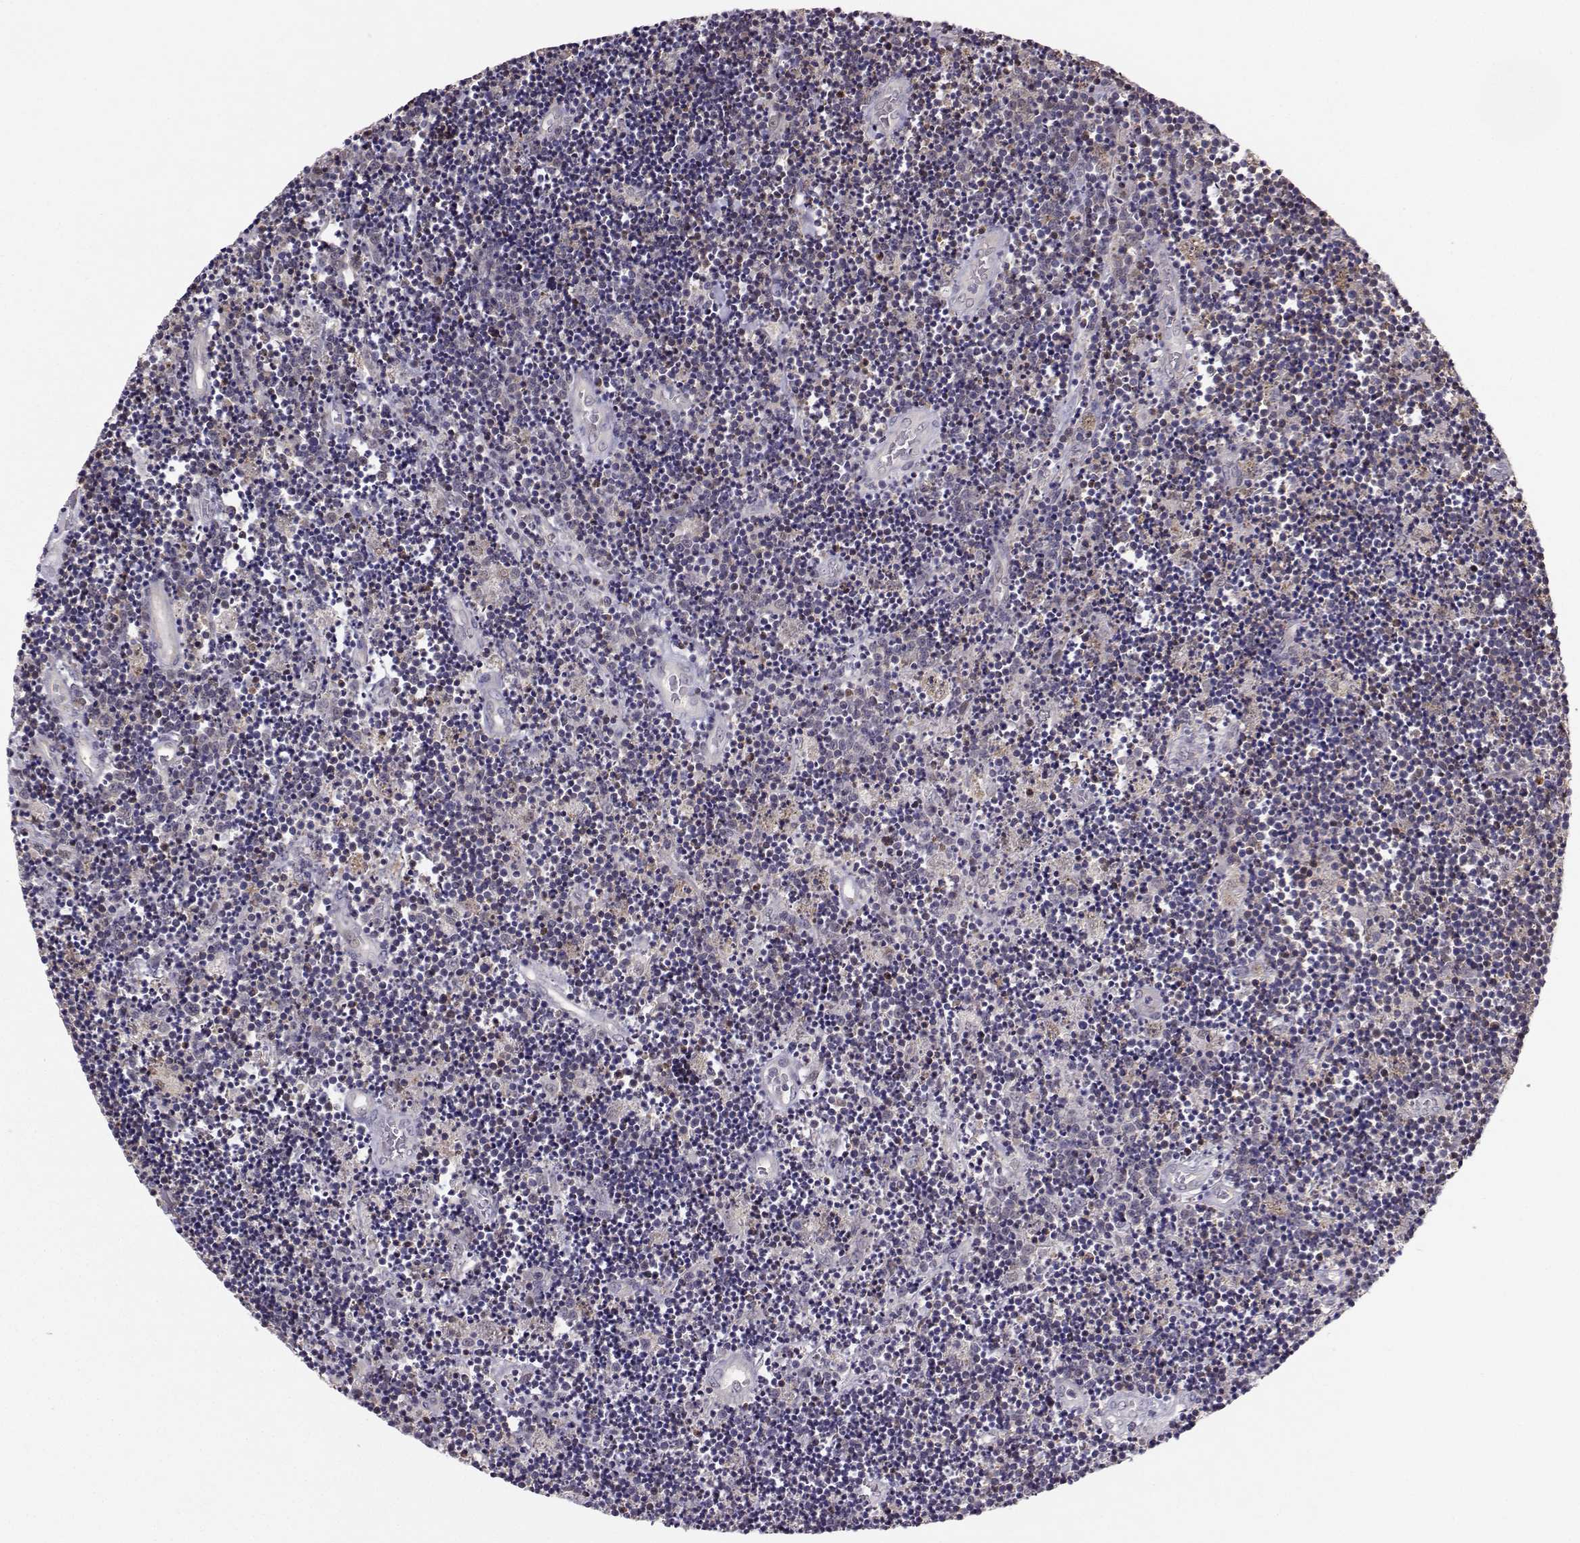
{"staining": {"intensity": "negative", "quantity": "none", "location": "none"}, "tissue": "lymphoma", "cell_type": "Tumor cells", "image_type": "cancer", "snomed": [{"axis": "morphology", "description": "Malignant lymphoma, non-Hodgkin's type, Low grade"}, {"axis": "topography", "description": "Brain"}], "caption": "The photomicrograph displays no significant expression in tumor cells of low-grade malignant lymphoma, non-Hodgkin's type.", "gene": "PKP2", "patient": {"sex": "female", "age": 66}}